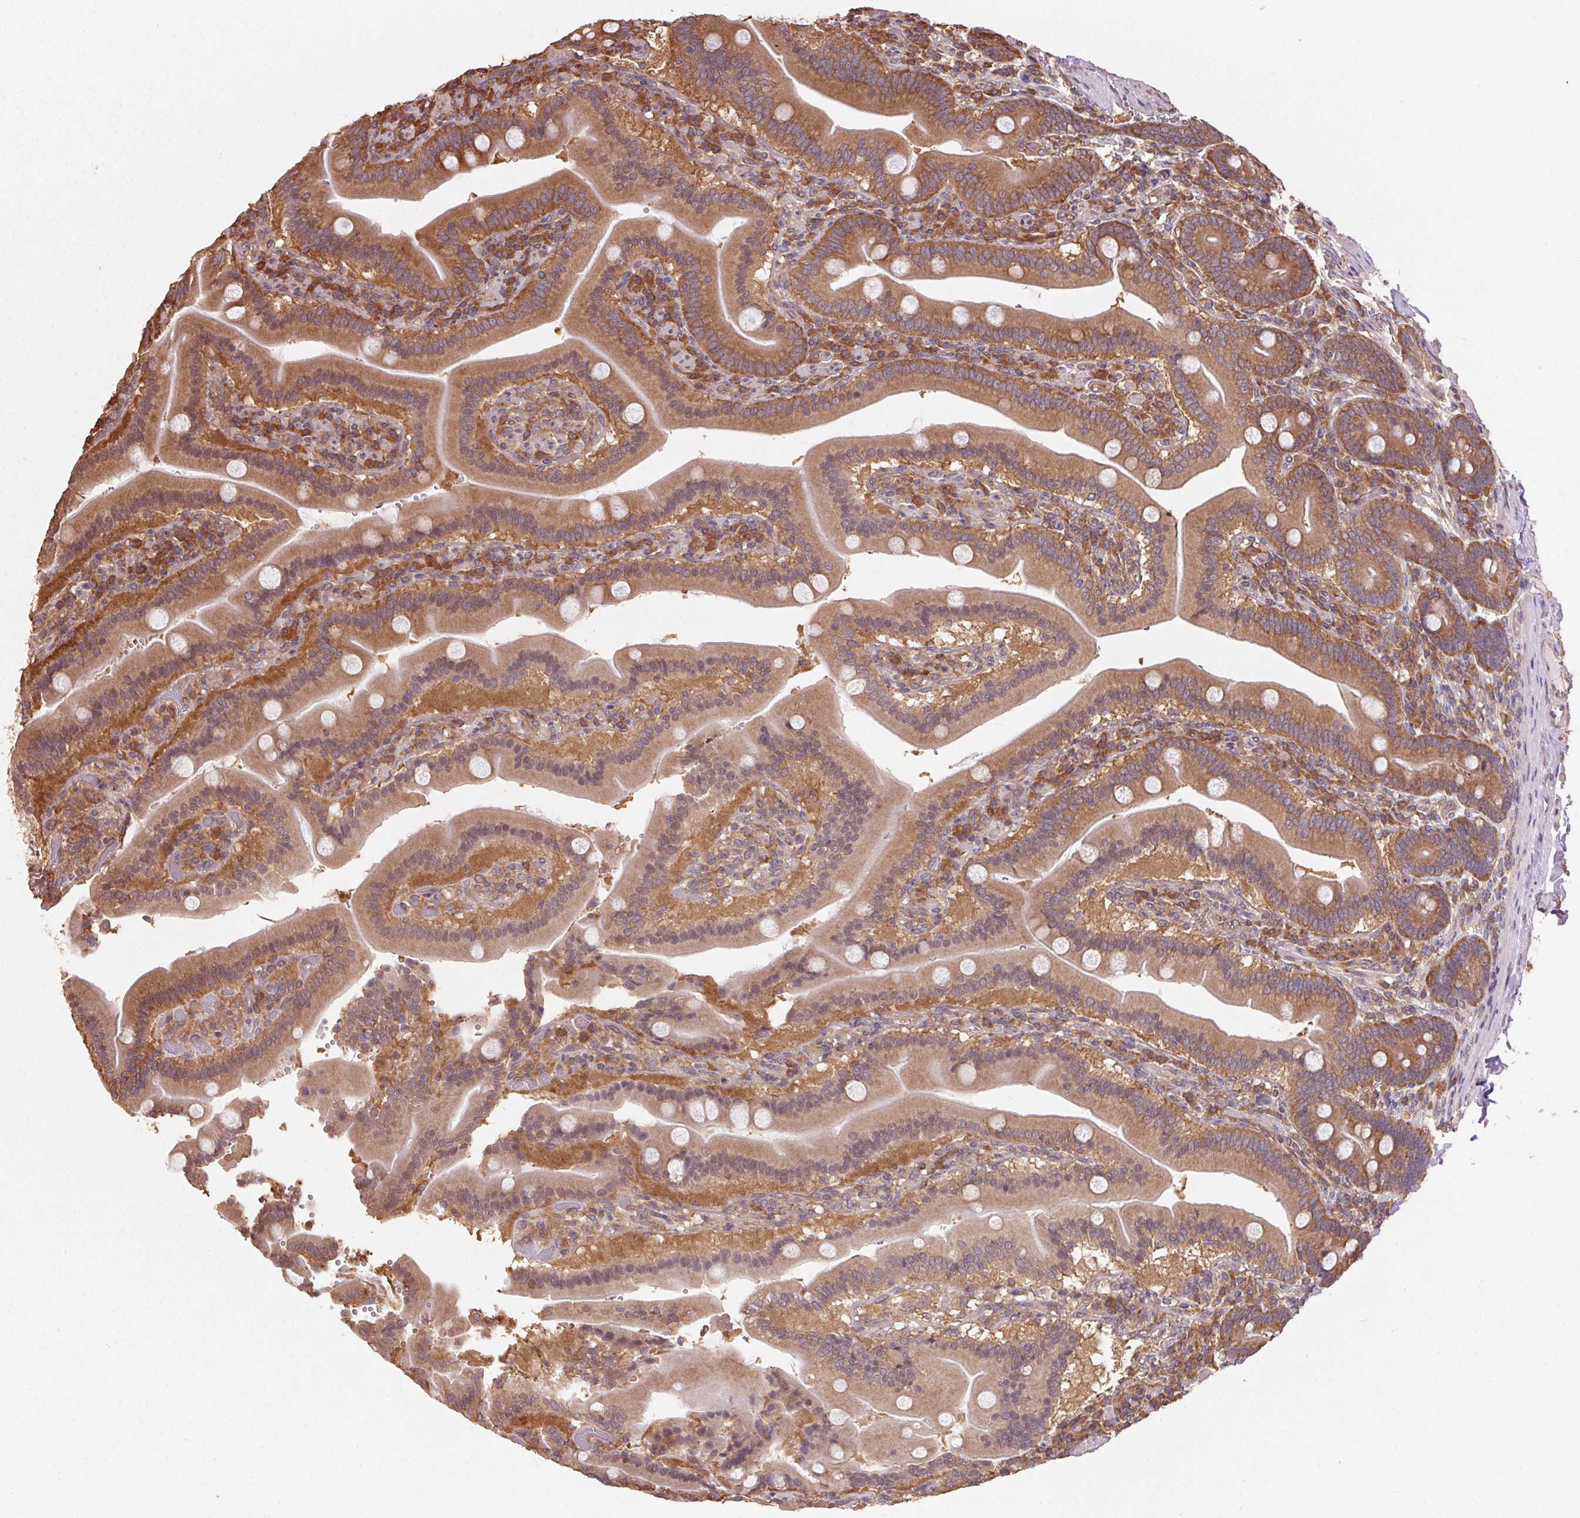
{"staining": {"intensity": "strong", "quantity": ">75%", "location": "cytoplasmic/membranous"}, "tissue": "duodenum", "cell_type": "Glandular cells", "image_type": "normal", "snomed": [{"axis": "morphology", "description": "Normal tissue, NOS"}, {"axis": "topography", "description": "Duodenum"}], "caption": "Immunohistochemical staining of benign duodenum shows strong cytoplasmic/membranous protein positivity in about >75% of glandular cells.", "gene": "EIF2S1", "patient": {"sex": "female", "age": 62}}